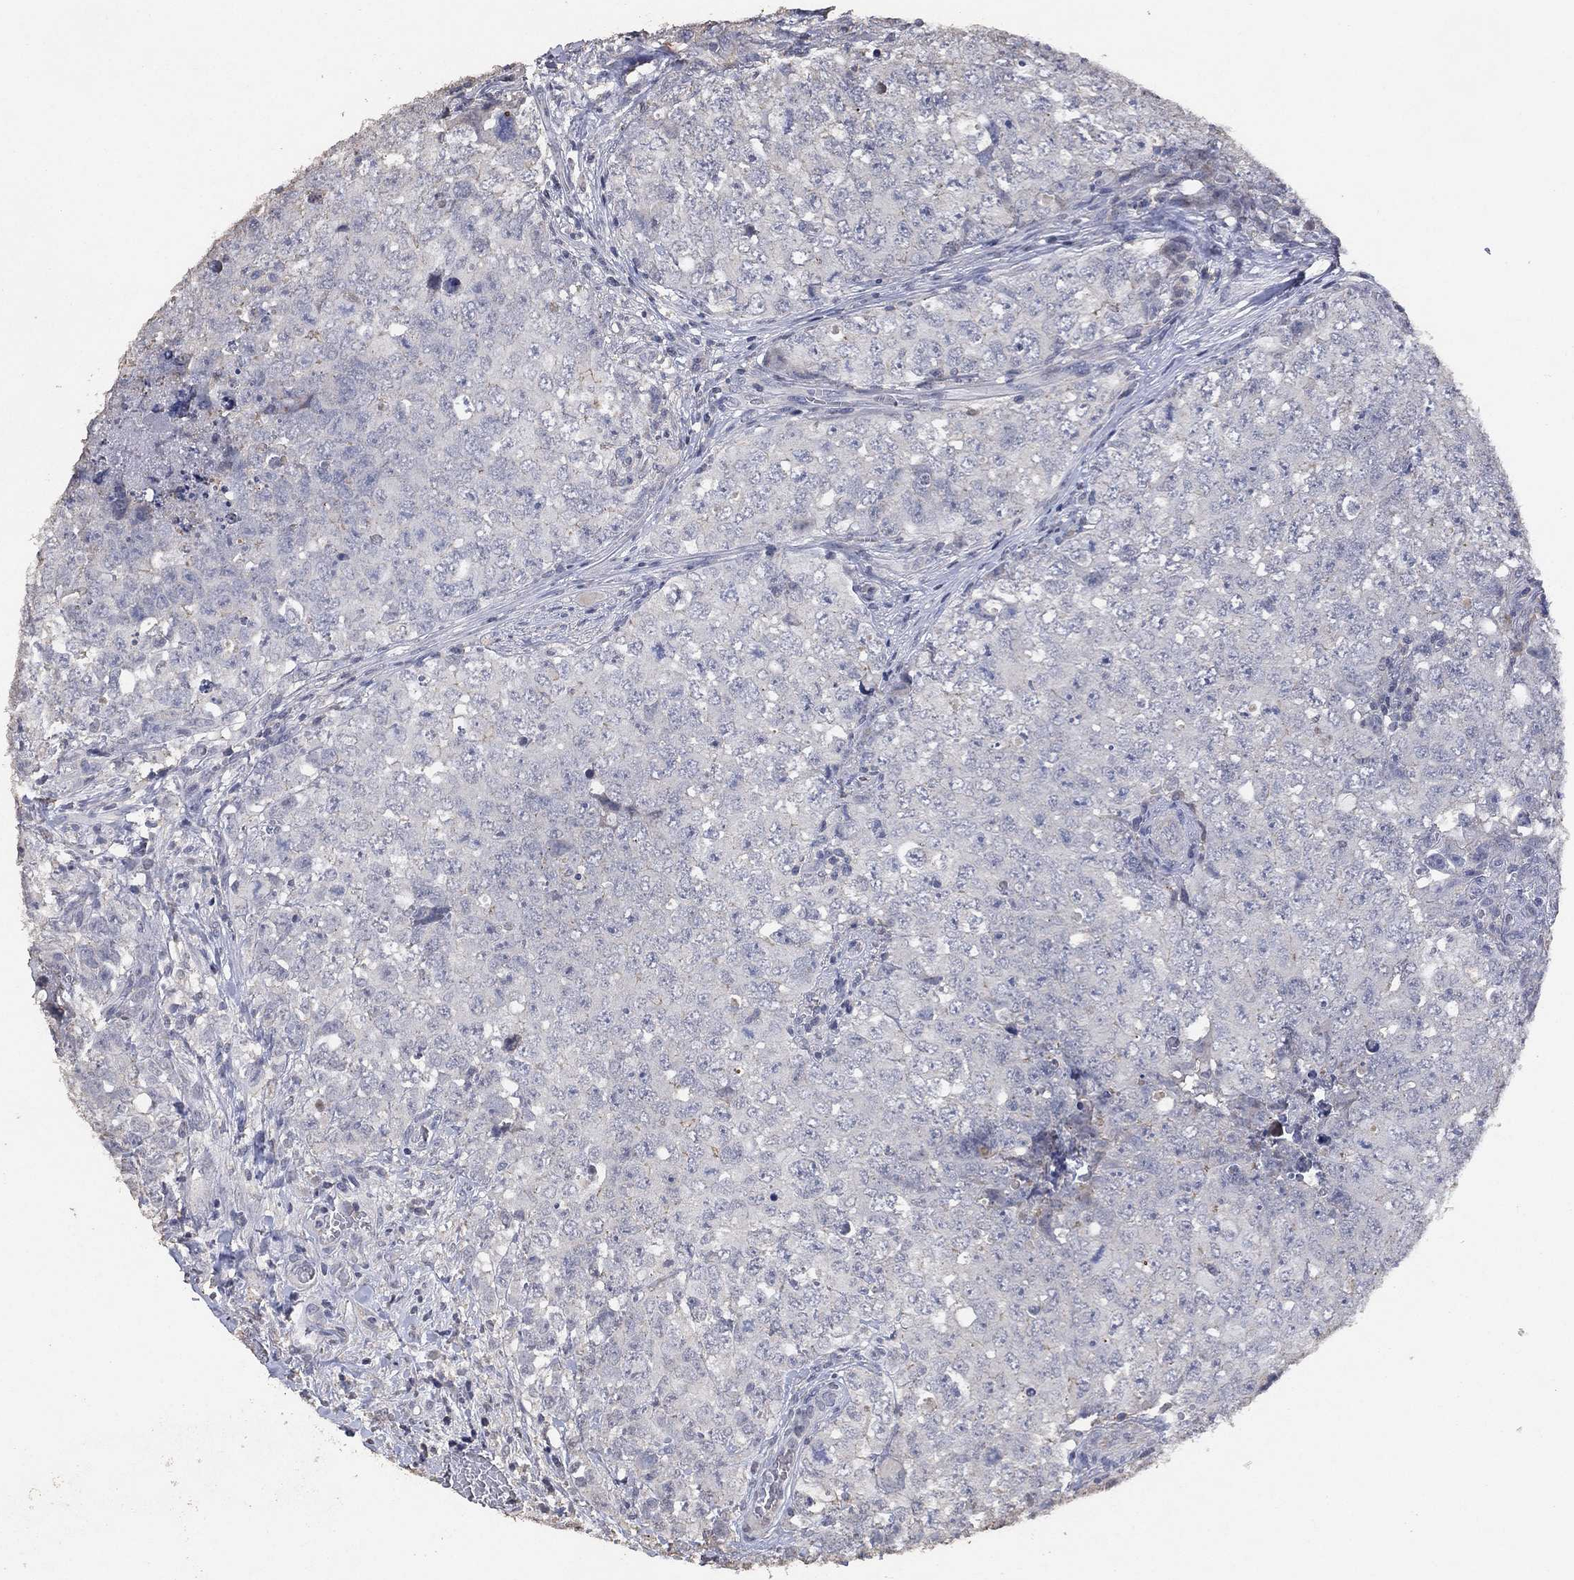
{"staining": {"intensity": "negative", "quantity": "none", "location": "none"}, "tissue": "testis cancer", "cell_type": "Tumor cells", "image_type": "cancer", "snomed": [{"axis": "morphology", "description": "Seminoma, NOS"}, {"axis": "topography", "description": "Testis"}], "caption": "IHC histopathology image of neoplastic tissue: seminoma (testis) stained with DAB (3,3'-diaminobenzidine) displays no significant protein expression in tumor cells.", "gene": "ADPRHL1", "patient": {"sex": "male", "age": 34}}